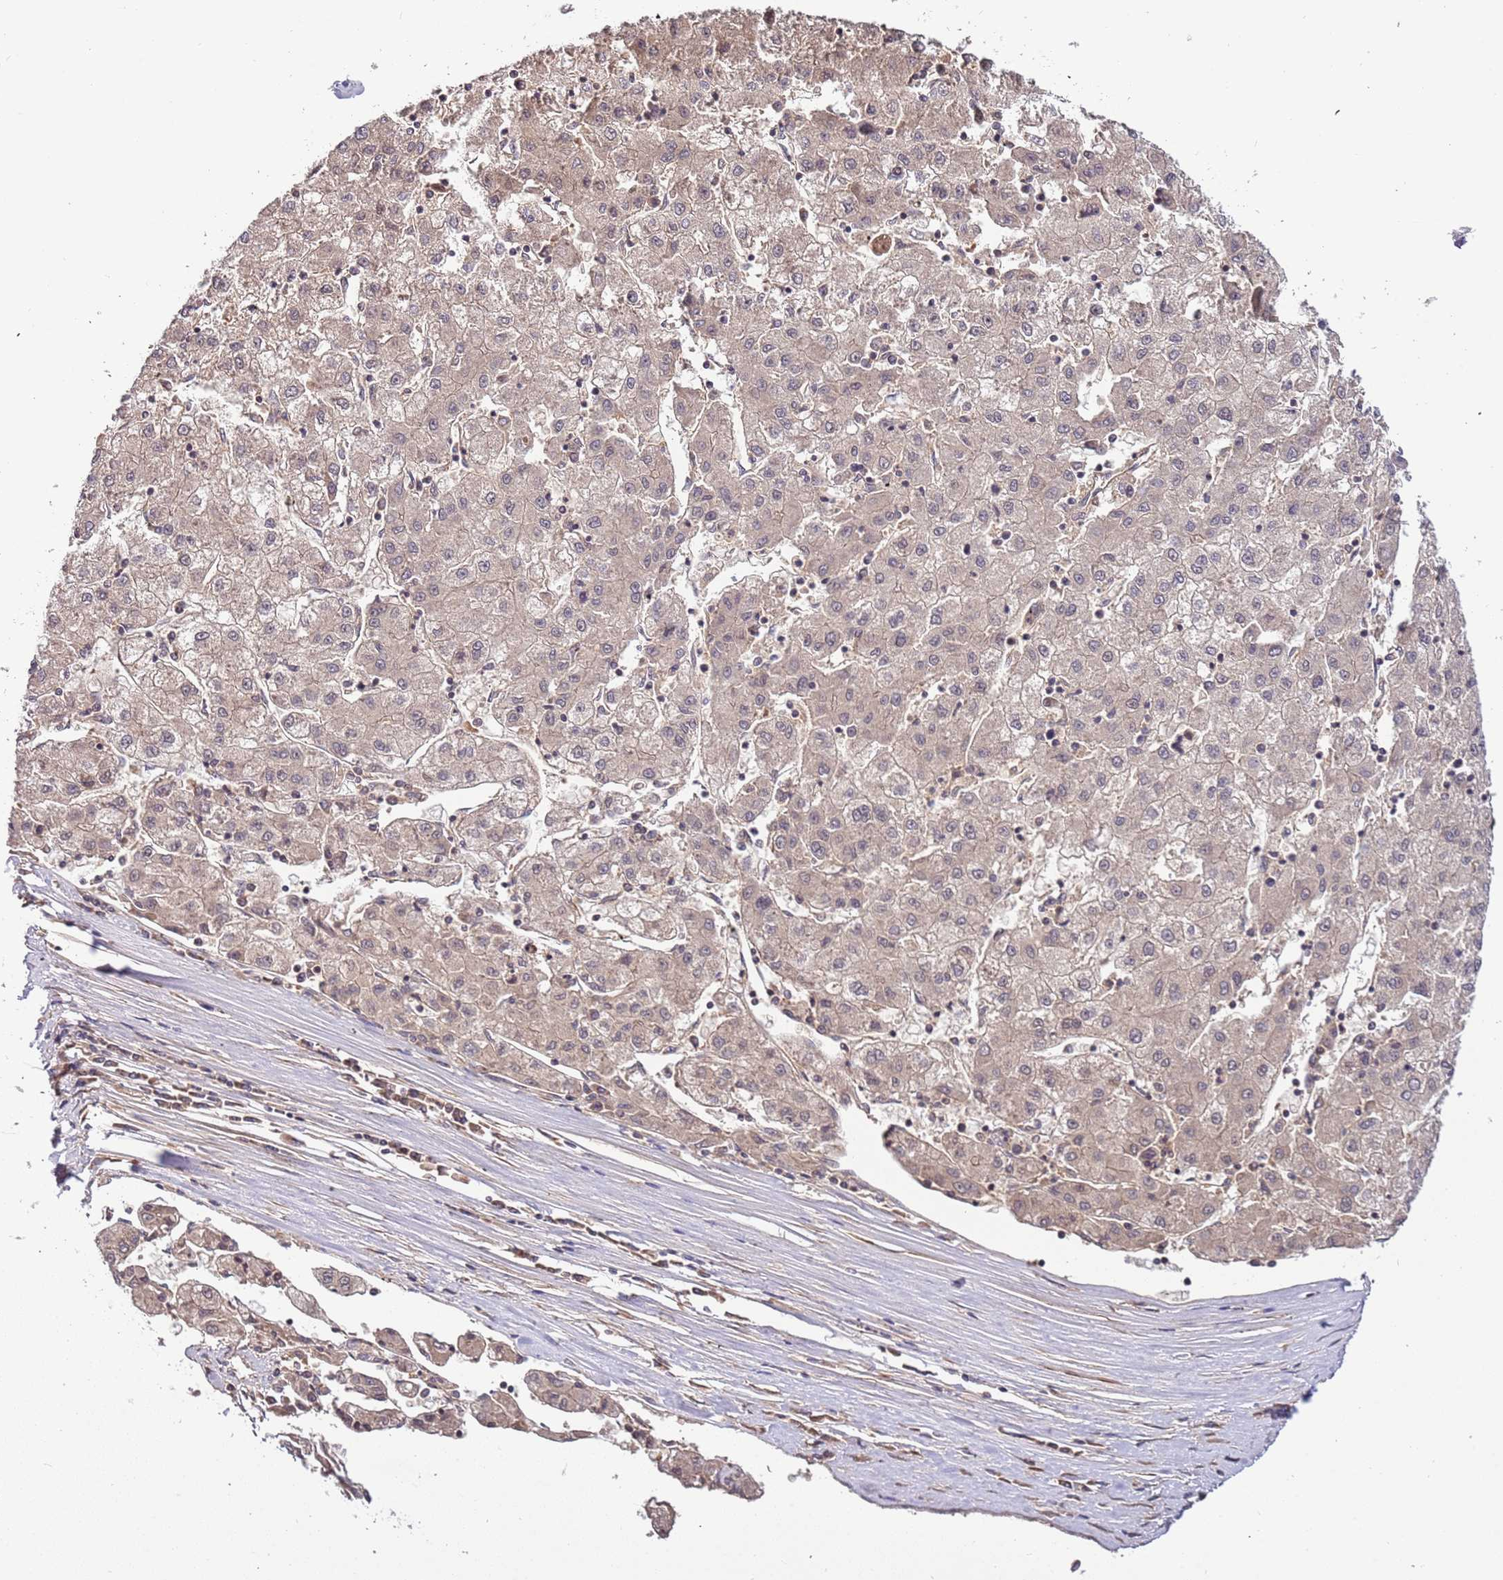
{"staining": {"intensity": "weak", "quantity": "25%-75%", "location": "cytoplasmic/membranous"}, "tissue": "liver cancer", "cell_type": "Tumor cells", "image_type": "cancer", "snomed": [{"axis": "morphology", "description": "Carcinoma, Hepatocellular, NOS"}, {"axis": "topography", "description": "Liver"}], "caption": "Immunohistochemistry photomicrograph of neoplastic tissue: human liver hepatocellular carcinoma stained using IHC reveals low levels of weak protein expression localized specifically in the cytoplasmic/membranous of tumor cells, appearing as a cytoplasmic/membranous brown color.", "gene": "LAMB4", "patient": {"sex": "male", "age": 72}}